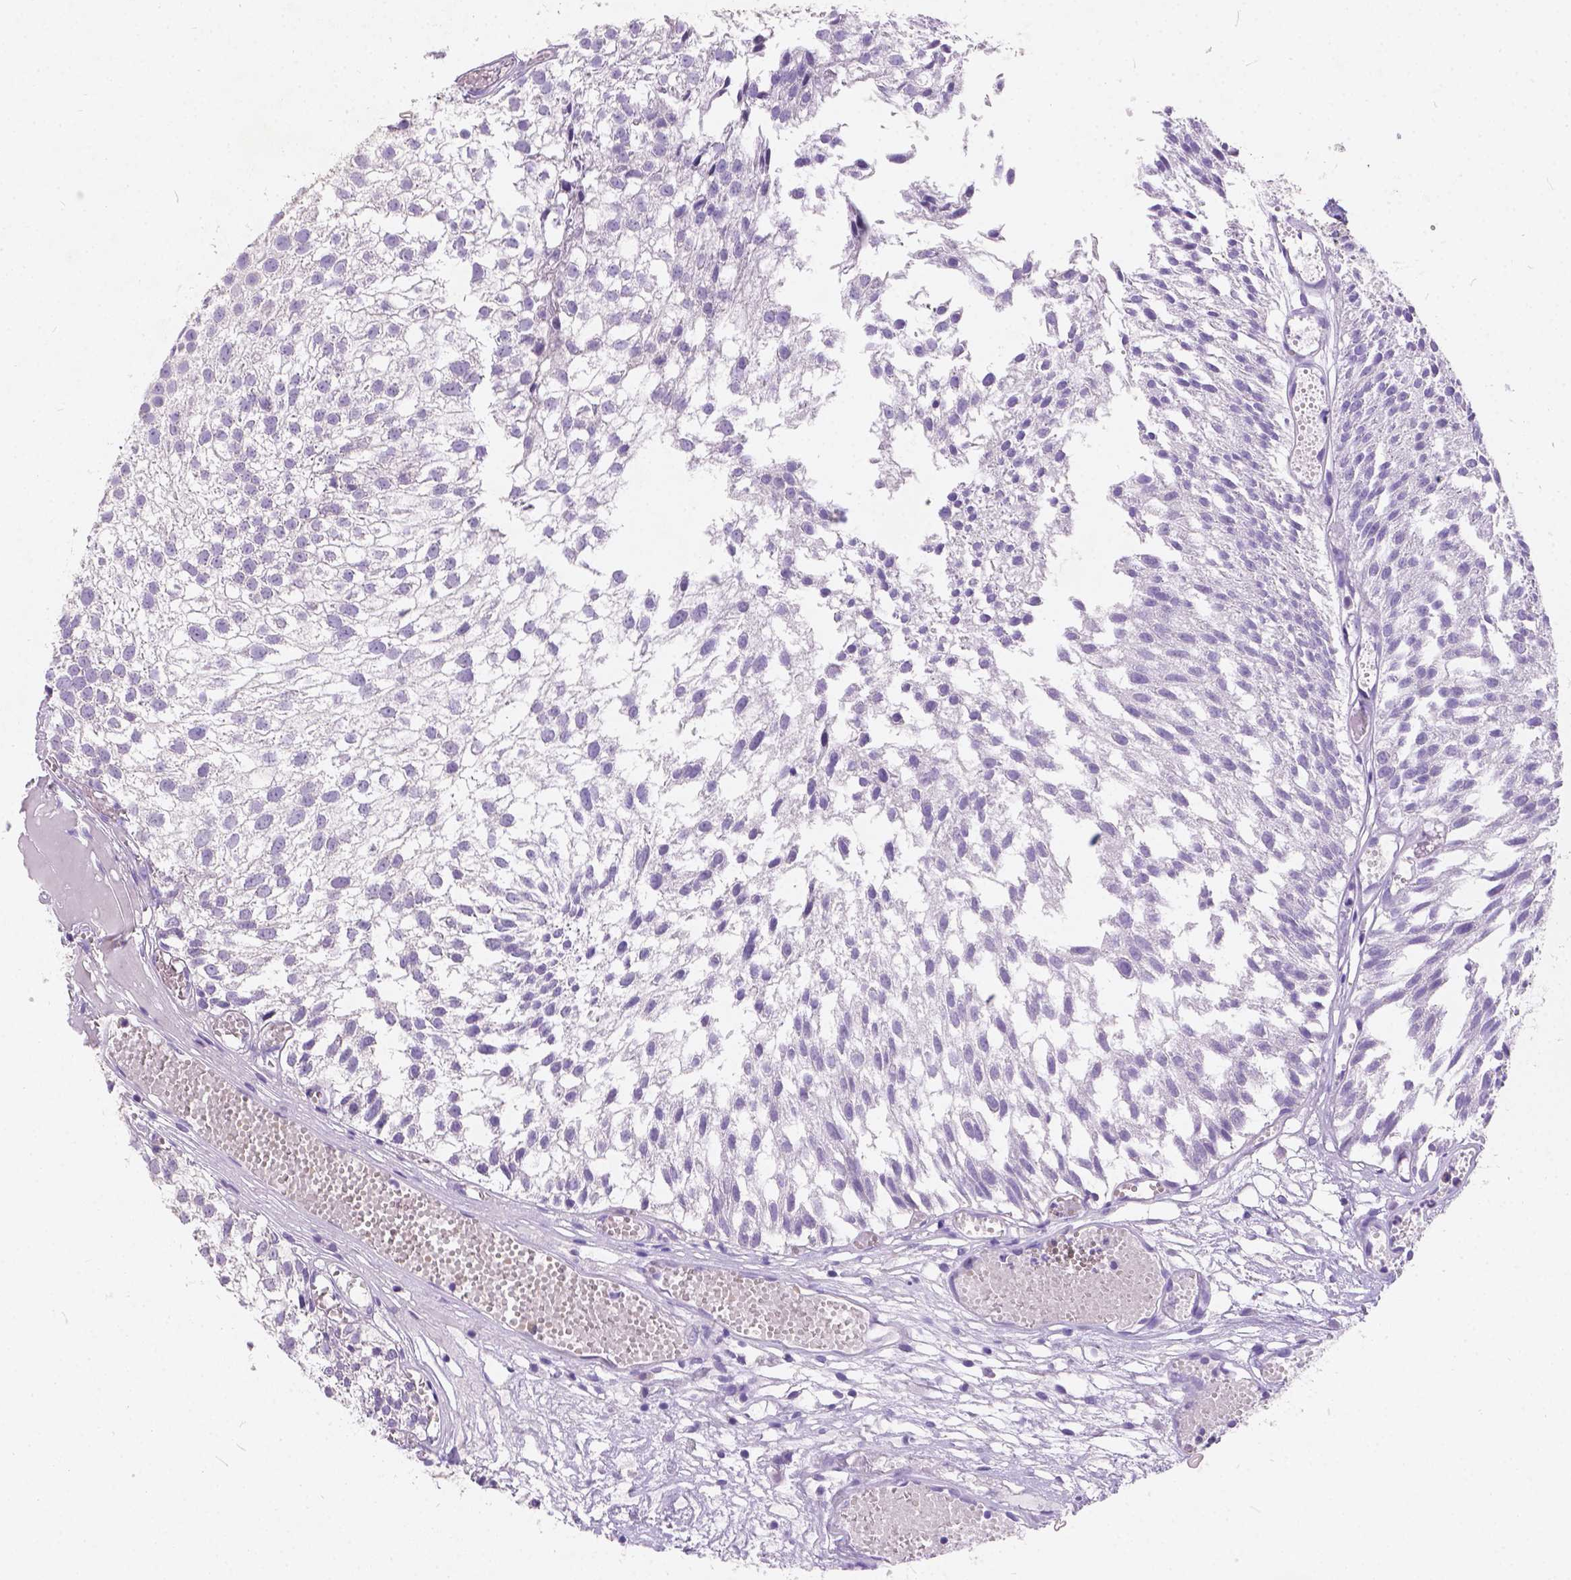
{"staining": {"intensity": "negative", "quantity": "none", "location": "none"}, "tissue": "urothelial cancer", "cell_type": "Tumor cells", "image_type": "cancer", "snomed": [{"axis": "morphology", "description": "Urothelial carcinoma, Low grade"}, {"axis": "topography", "description": "Urinary bladder"}], "caption": "Immunohistochemistry (IHC) photomicrograph of neoplastic tissue: human urothelial cancer stained with DAB shows no significant protein expression in tumor cells.", "gene": "PEX11G", "patient": {"sex": "male", "age": 79}}